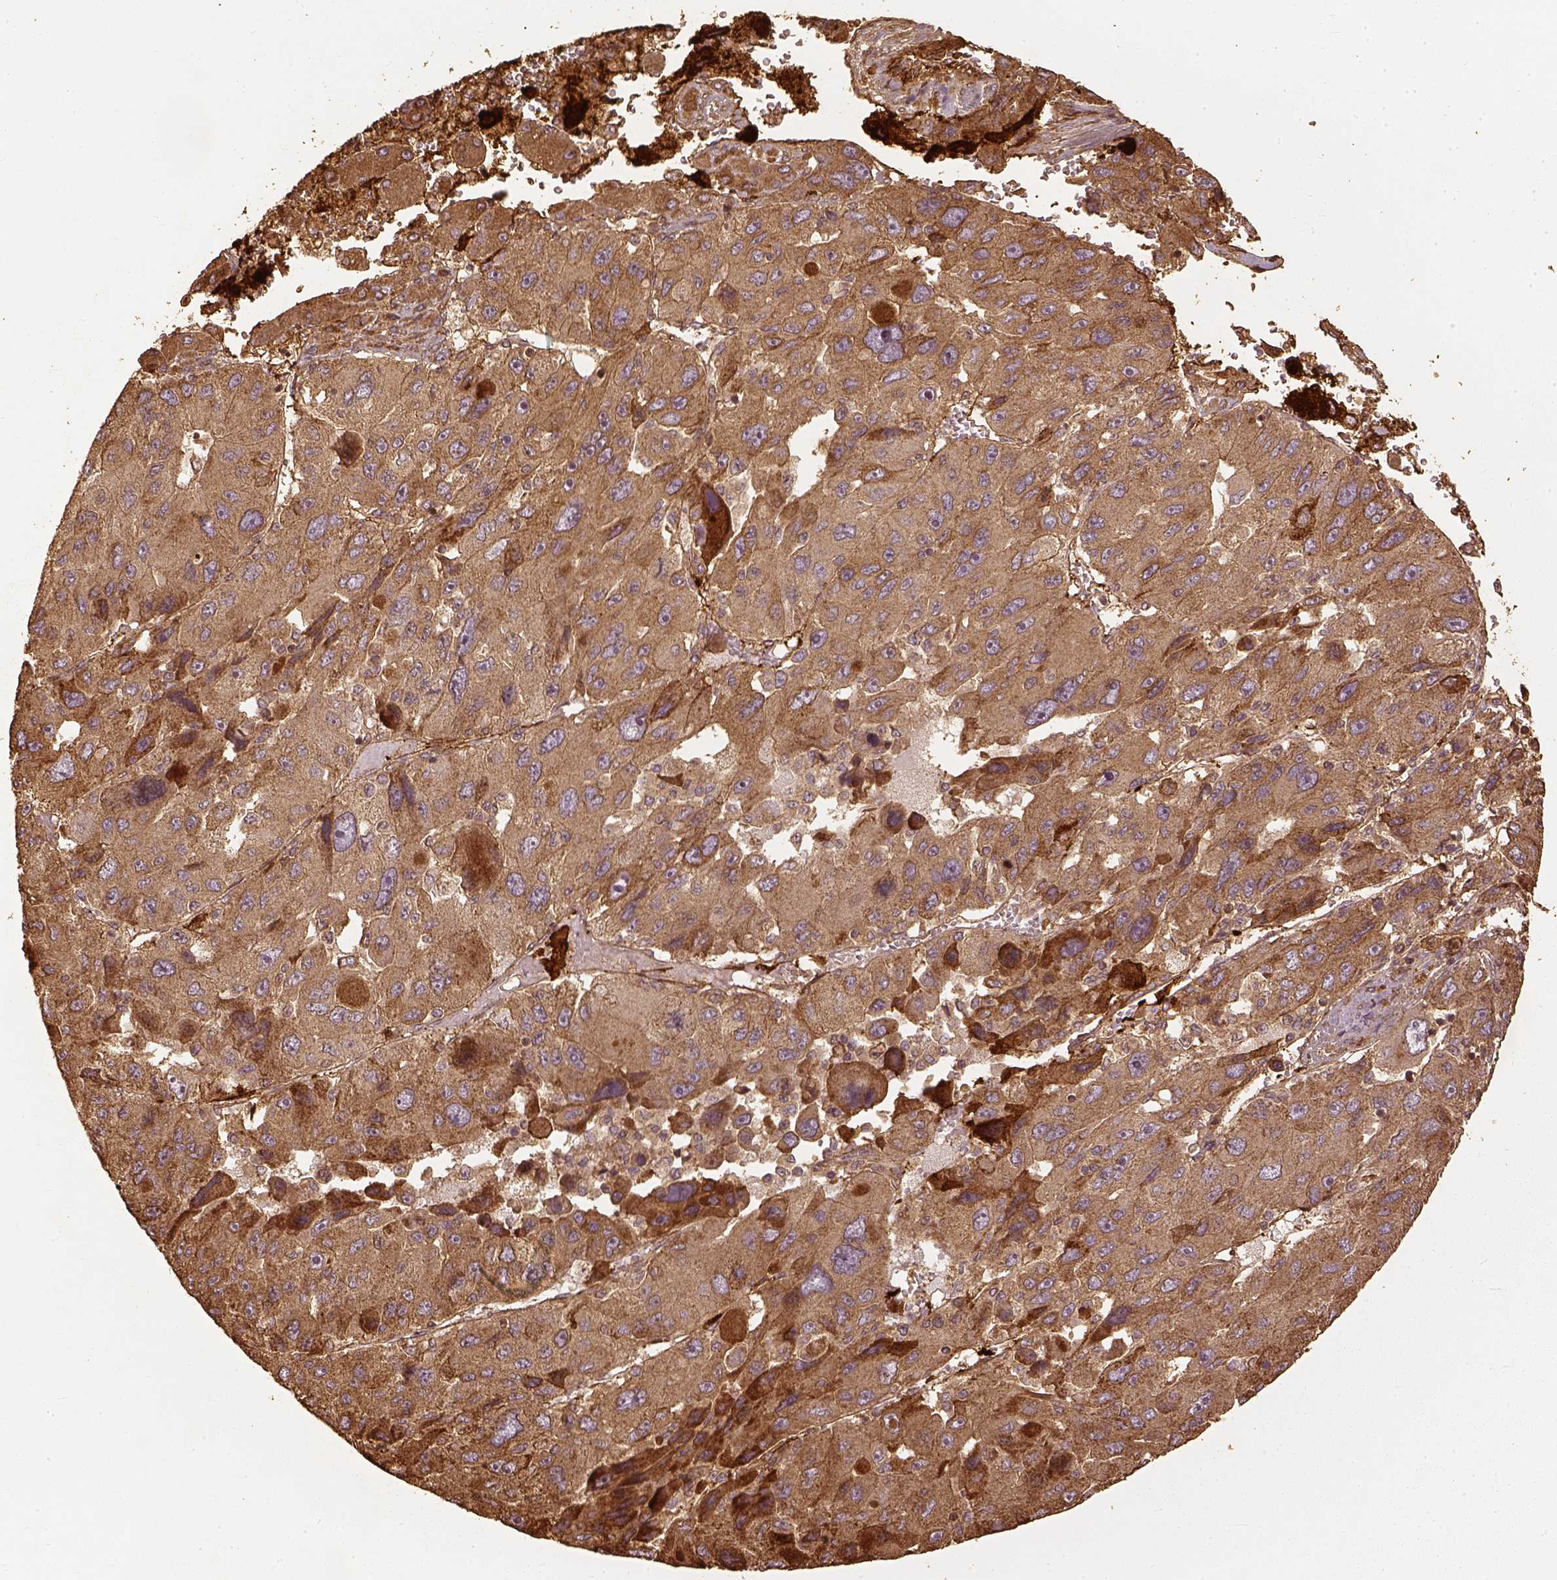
{"staining": {"intensity": "moderate", "quantity": ">75%", "location": "cytoplasmic/membranous"}, "tissue": "liver cancer", "cell_type": "Tumor cells", "image_type": "cancer", "snomed": [{"axis": "morphology", "description": "Carcinoma, Hepatocellular, NOS"}, {"axis": "topography", "description": "Liver"}], "caption": "Protein analysis of hepatocellular carcinoma (liver) tissue reveals moderate cytoplasmic/membranous positivity in approximately >75% of tumor cells.", "gene": "VEGFA", "patient": {"sex": "female", "age": 41}}